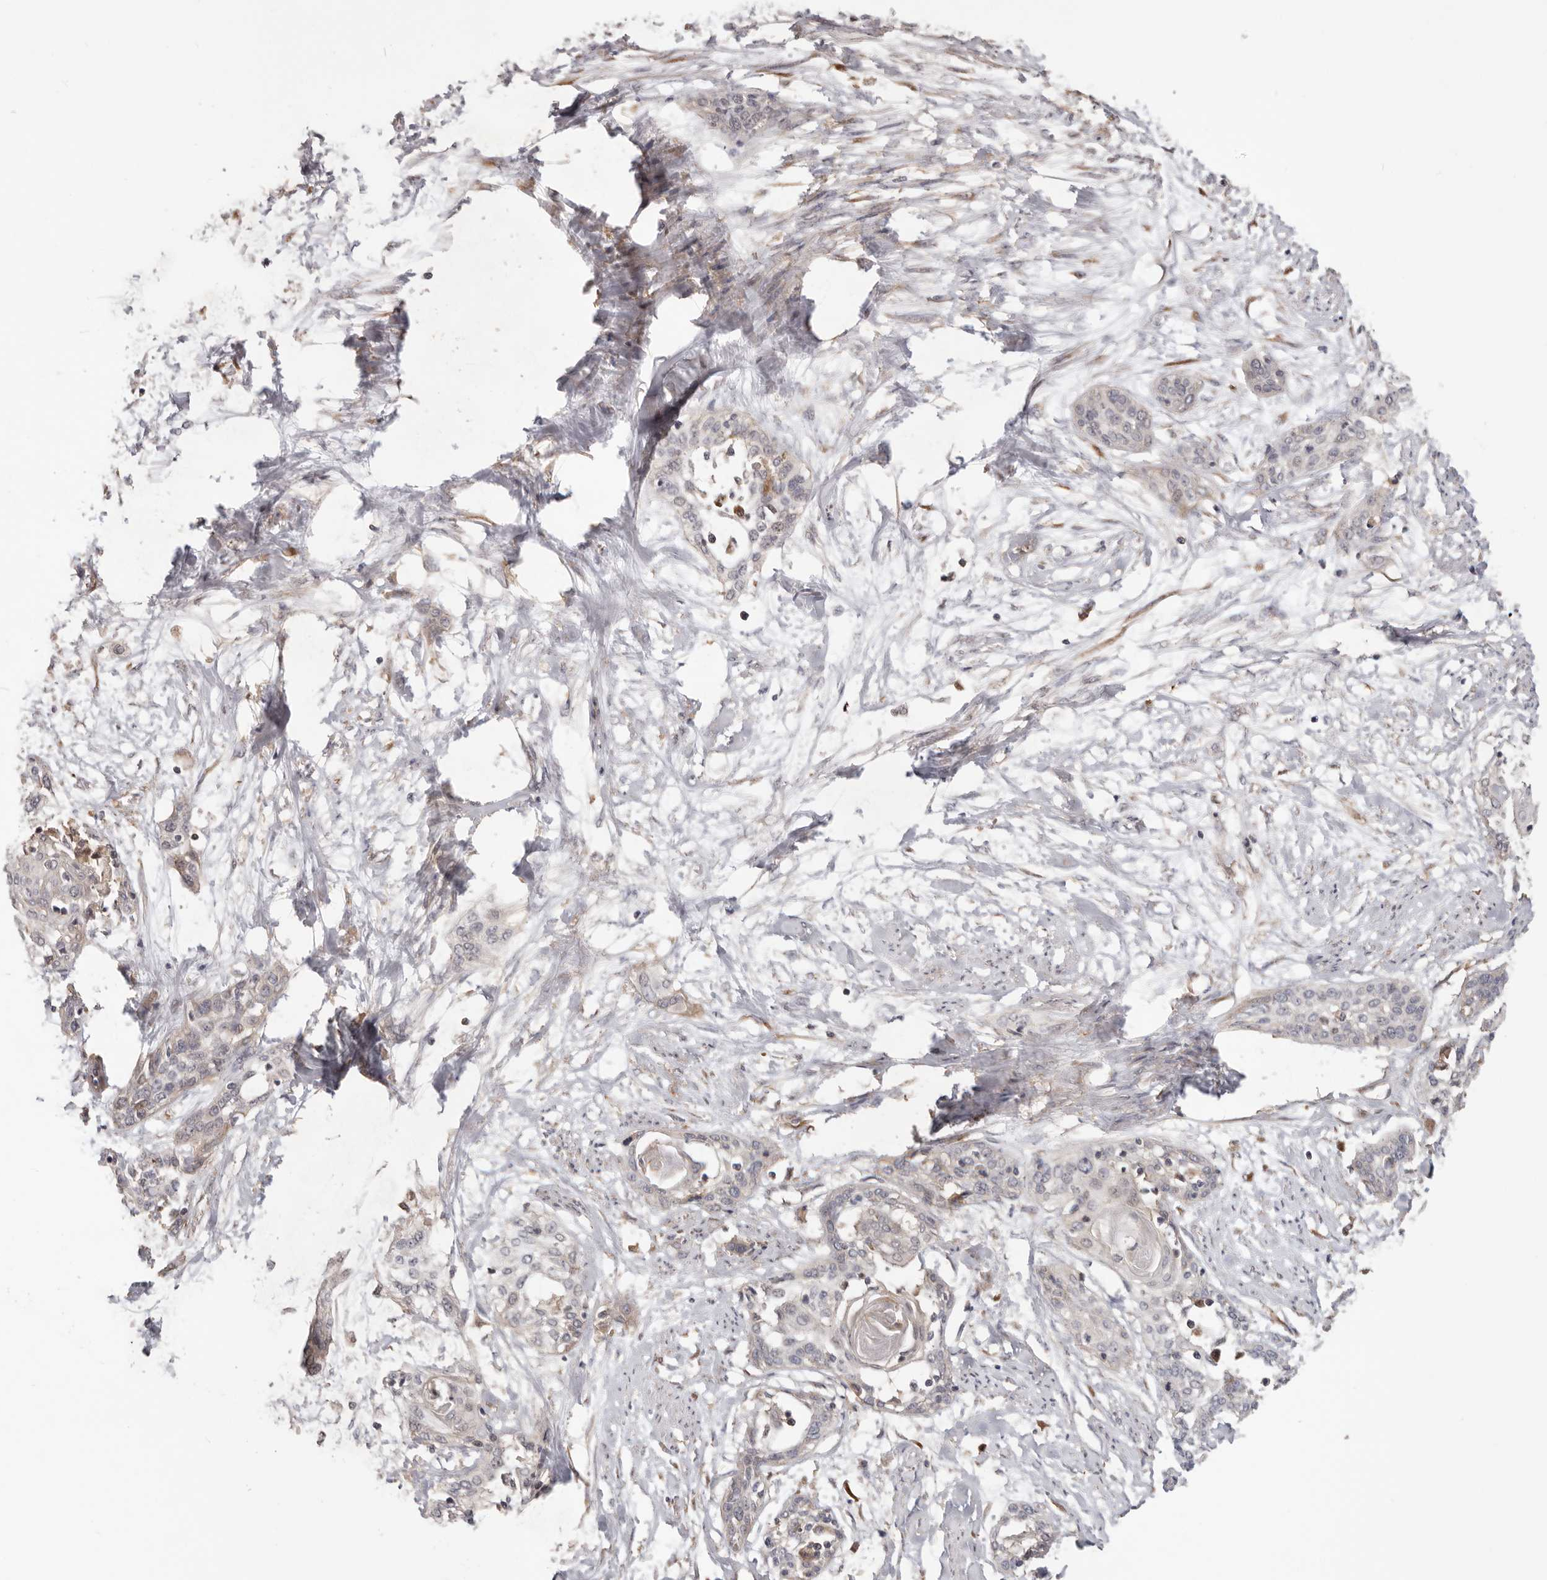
{"staining": {"intensity": "negative", "quantity": "none", "location": "none"}, "tissue": "cervical cancer", "cell_type": "Tumor cells", "image_type": "cancer", "snomed": [{"axis": "morphology", "description": "Squamous cell carcinoma, NOS"}, {"axis": "topography", "description": "Cervix"}], "caption": "Immunohistochemistry micrograph of squamous cell carcinoma (cervical) stained for a protein (brown), which shows no staining in tumor cells.", "gene": "LRP6", "patient": {"sex": "female", "age": 57}}